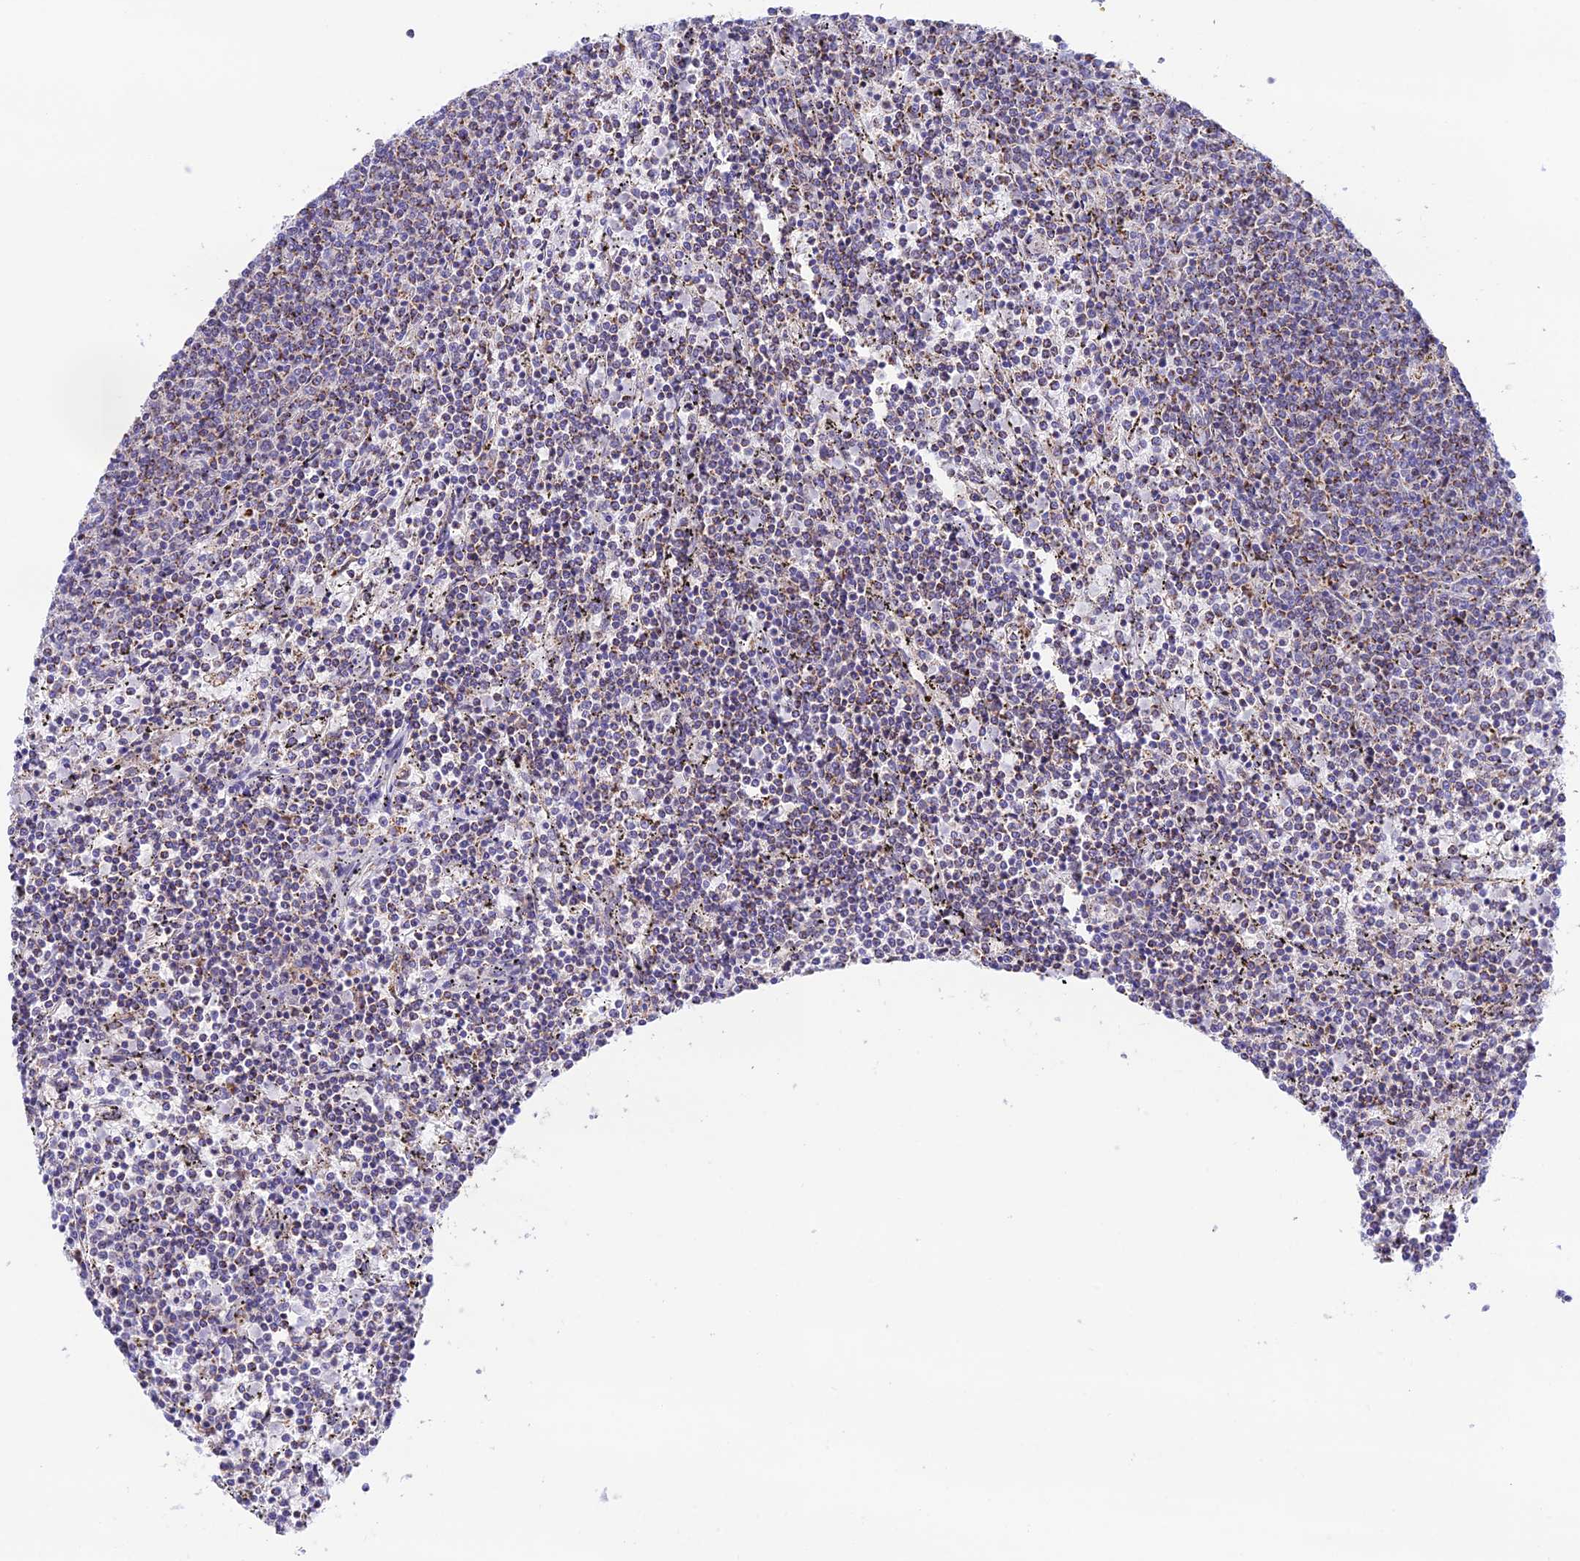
{"staining": {"intensity": "moderate", "quantity": "<25%", "location": "cytoplasmic/membranous"}, "tissue": "lymphoma", "cell_type": "Tumor cells", "image_type": "cancer", "snomed": [{"axis": "morphology", "description": "Malignant lymphoma, non-Hodgkin's type, Low grade"}, {"axis": "topography", "description": "Spleen"}], "caption": "This histopathology image demonstrates immunohistochemistry (IHC) staining of lymphoma, with low moderate cytoplasmic/membranous positivity in about <25% of tumor cells.", "gene": "HSDL2", "patient": {"sex": "female", "age": 50}}